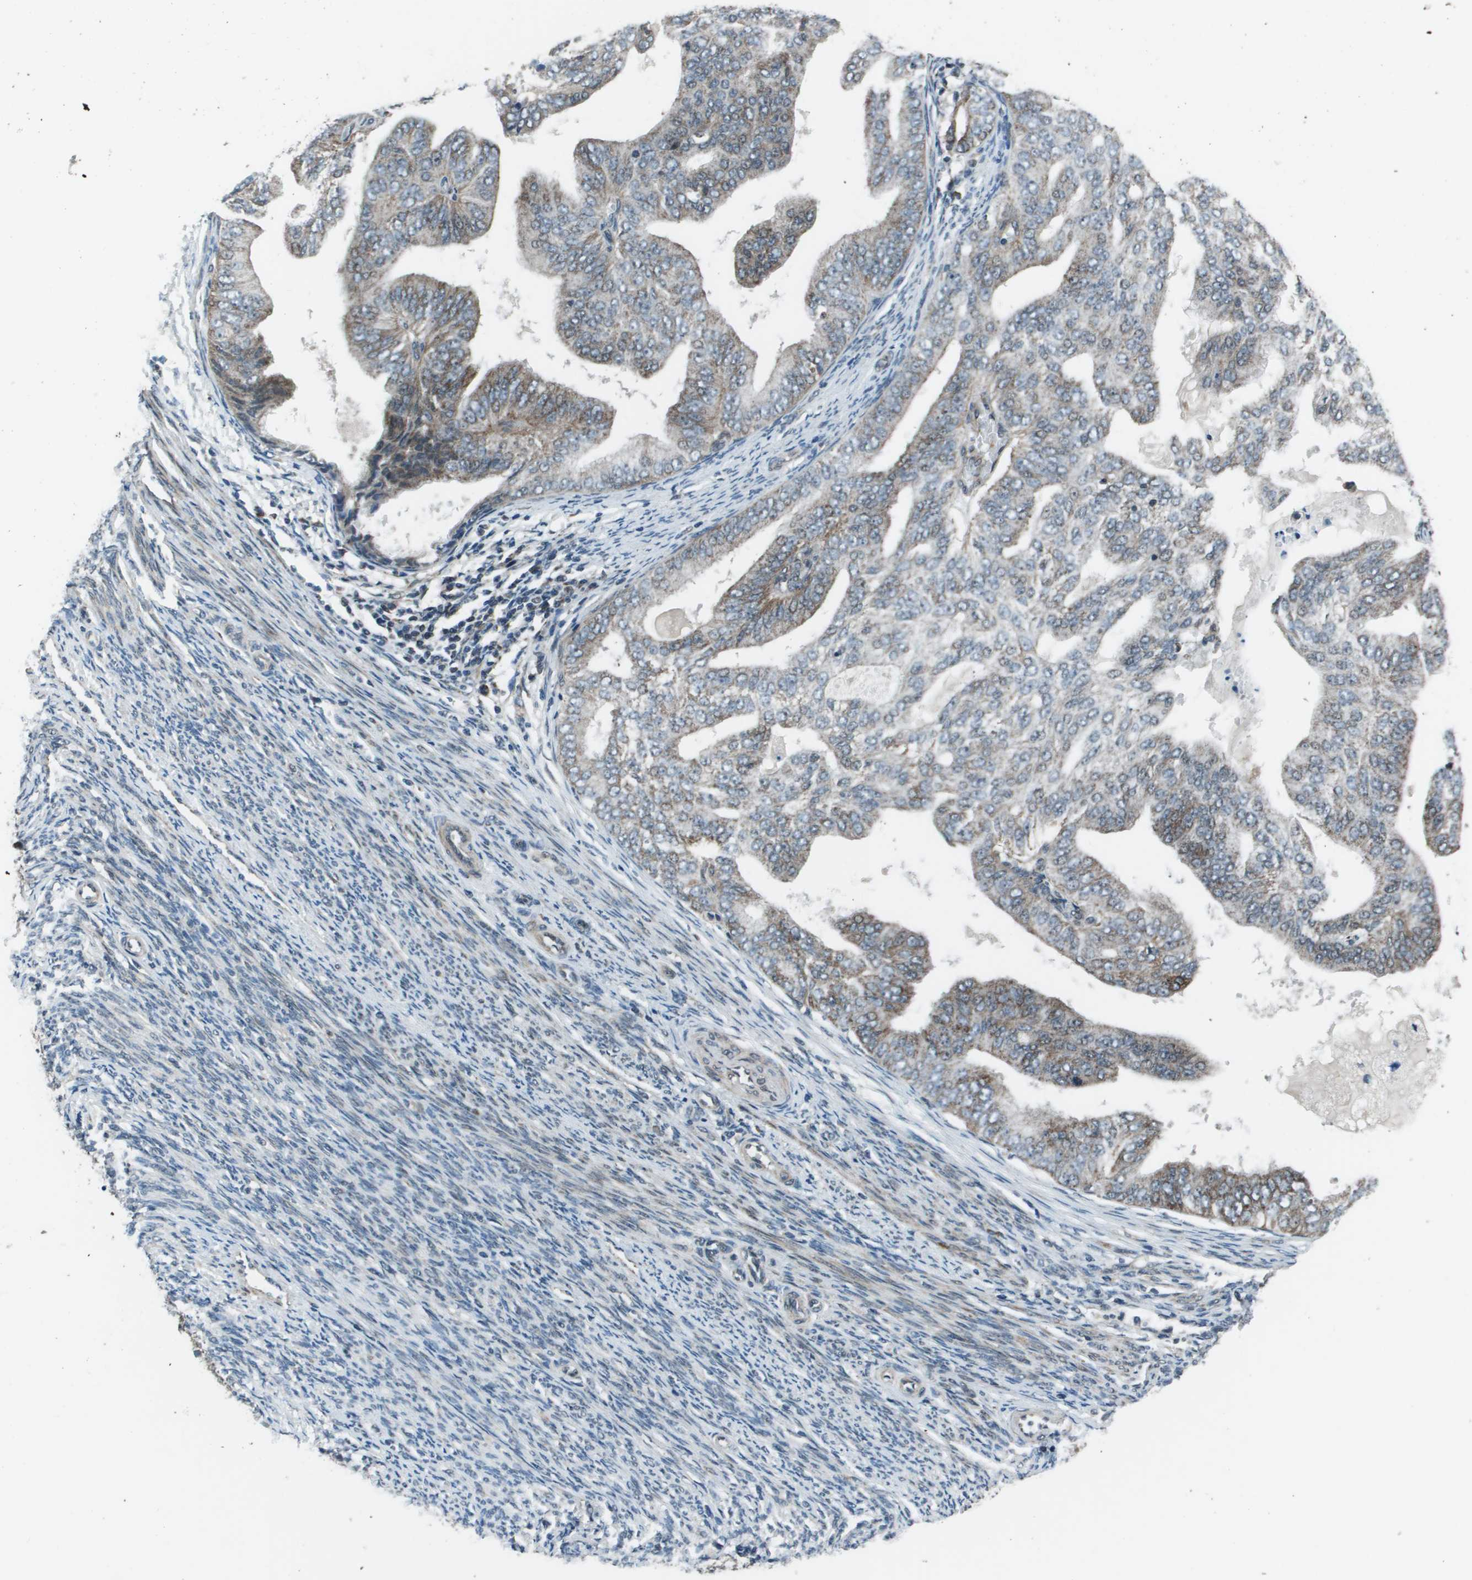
{"staining": {"intensity": "moderate", "quantity": "25%-75%", "location": "cytoplasmic/membranous"}, "tissue": "endometrial cancer", "cell_type": "Tumor cells", "image_type": "cancer", "snomed": [{"axis": "morphology", "description": "Adenocarcinoma, NOS"}, {"axis": "topography", "description": "Endometrium"}], "caption": "Immunohistochemistry of human adenocarcinoma (endometrial) shows medium levels of moderate cytoplasmic/membranous positivity in approximately 25%-75% of tumor cells.", "gene": "PPFIA1", "patient": {"sex": "female", "age": 58}}